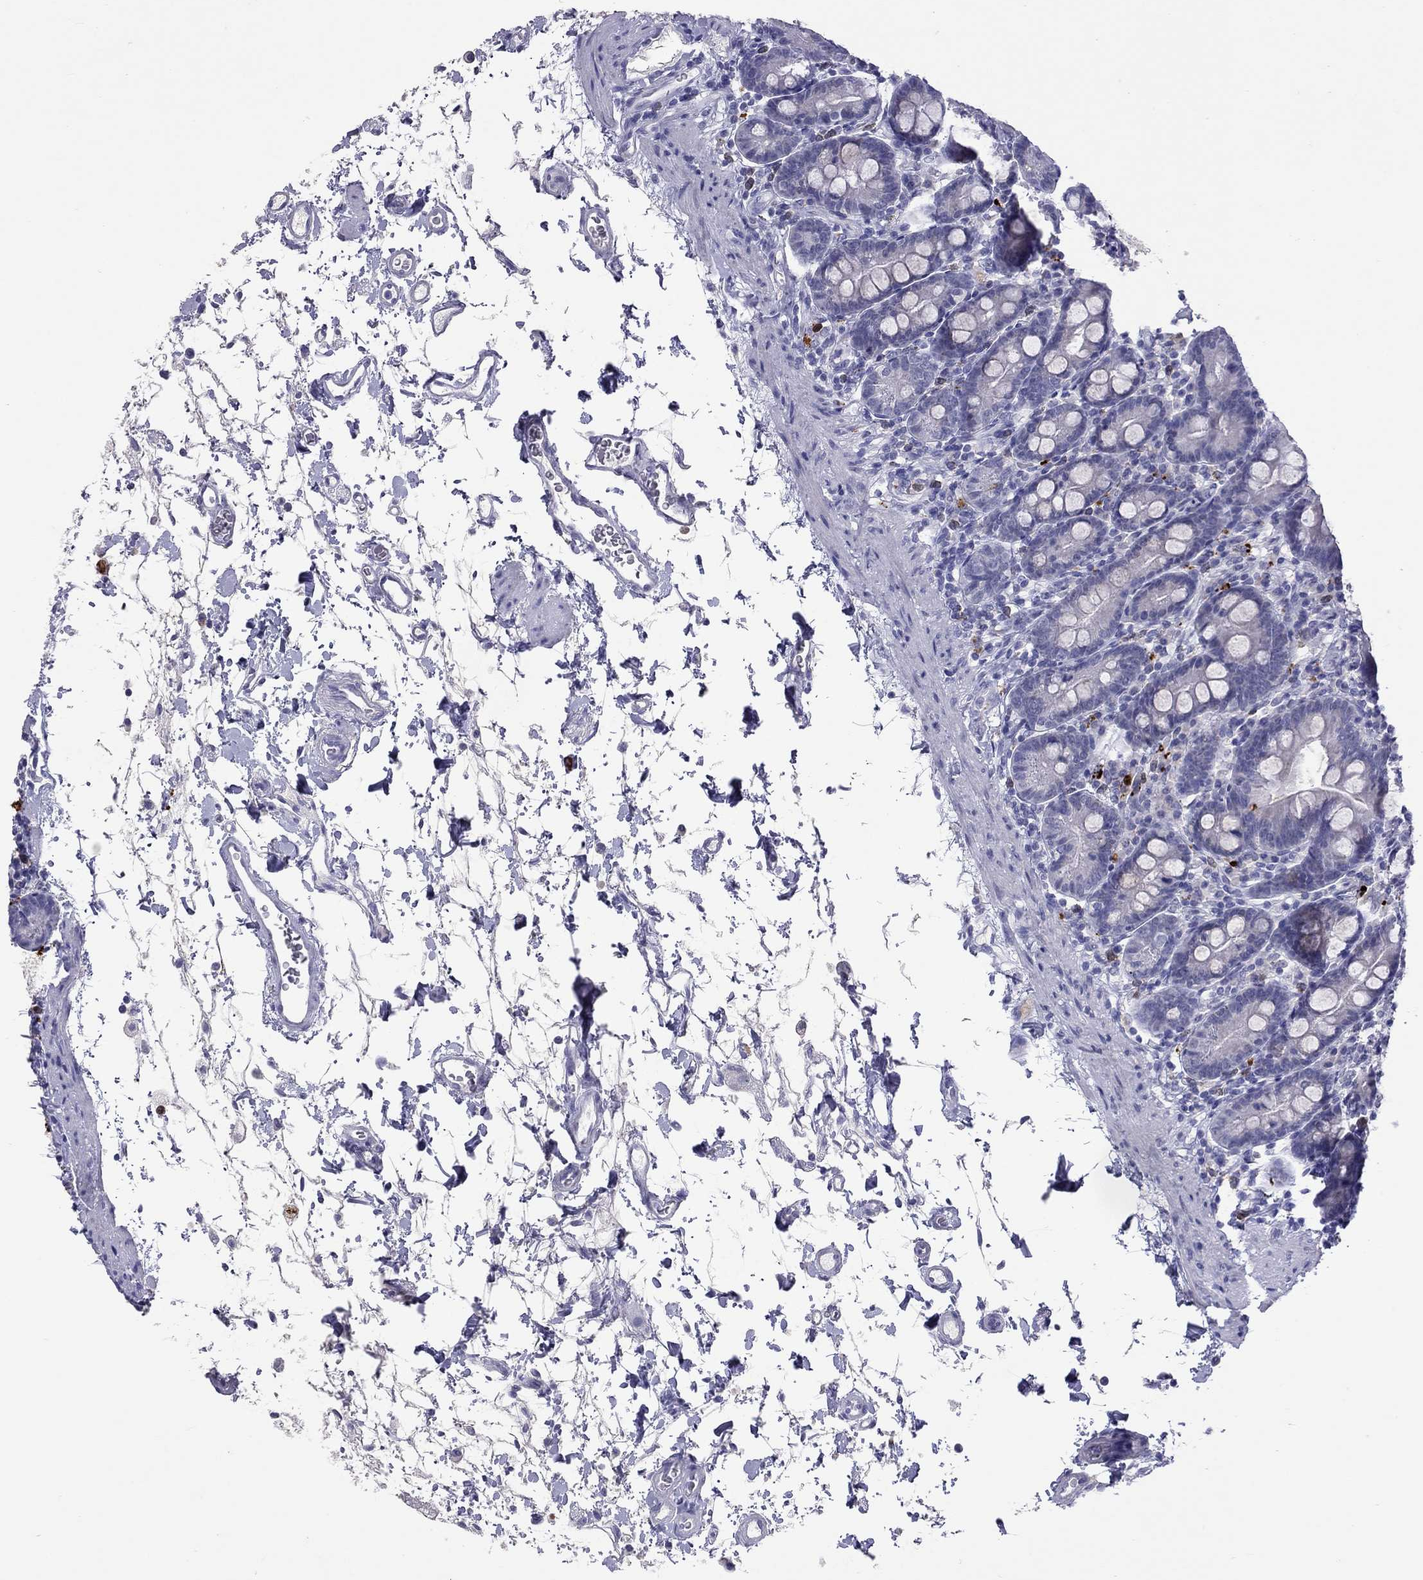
{"staining": {"intensity": "negative", "quantity": "none", "location": "none"}, "tissue": "small intestine", "cell_type": "Glandular cells", "image_type": "normal", "snomed": [{"axis": "morphology", "description": "Normal tissue, NOS"}, {"axis": "topography", "description": "Small intestine"}], "caption": "Protein analysis of benign small intestine demonstrates no significant positivity in glandular cells. (DAB (3,3'-diaminobenzidine) immunohistochemistry with hematoxylin counter stain).", "gene": "SLAMF1", "patient": {"sex": "female", "age": 44}}